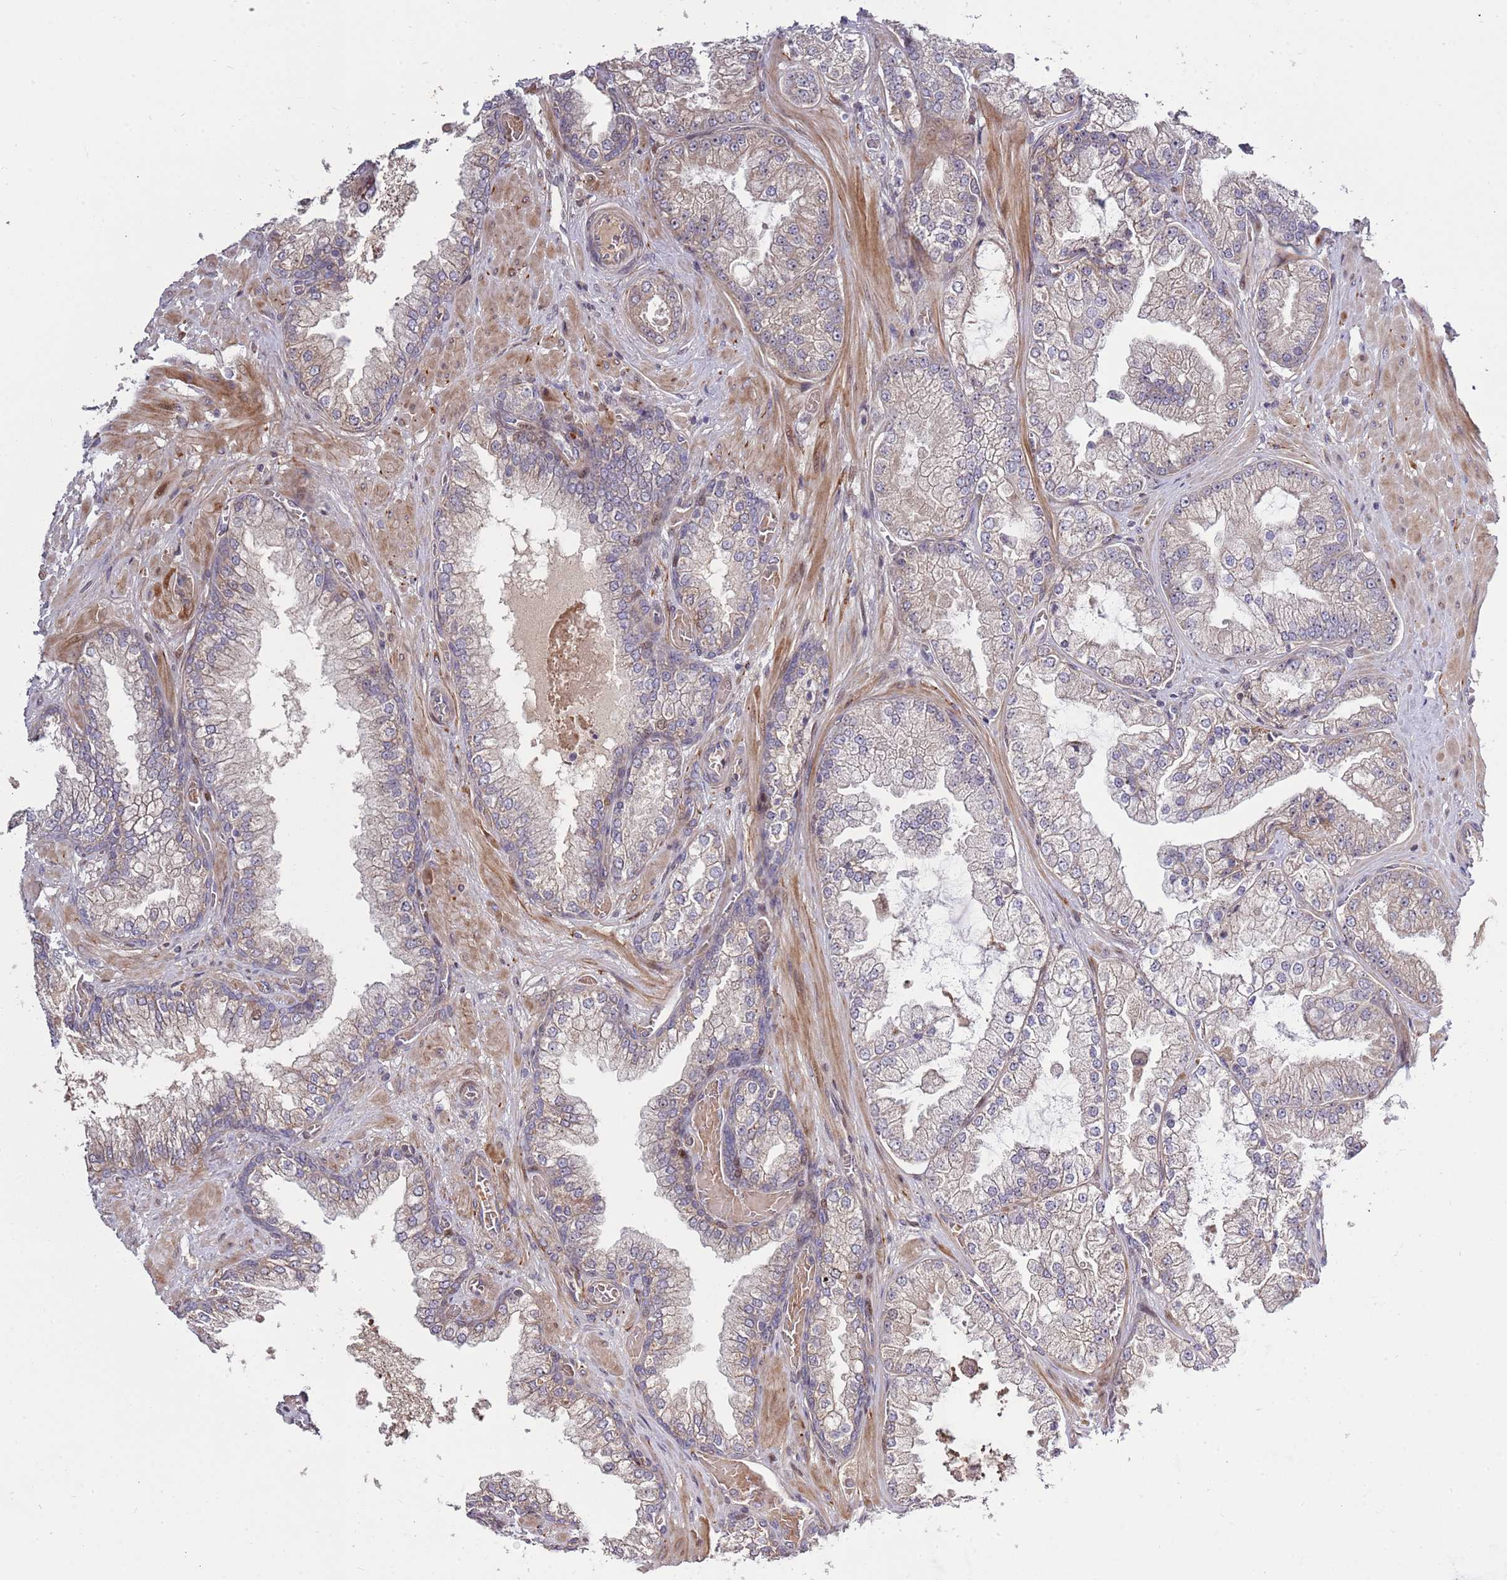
{"staining": {"intensity": "weak", "quantity": "25%-75%", "location": "cytoplasmic/membranous"}, "tissue": "prostate cancer", "cell_type": "Tumor cells", "image_type": "cancer", "snomed": [{"axis": "morphology", "description": "Adenocarcinoma, Low grade"}, {"axis": "topography", "description": "Prostate"}], "caption": "Immunohistochemical staining of prostate cancer (low-grade adenocarcinoma) displays weak cytoplasmic/membranous protein positivity in about 25%-75% of tumor cells.", "gene": "SYNDIG1L", "patient": {"sex": "male", "age": 57}}